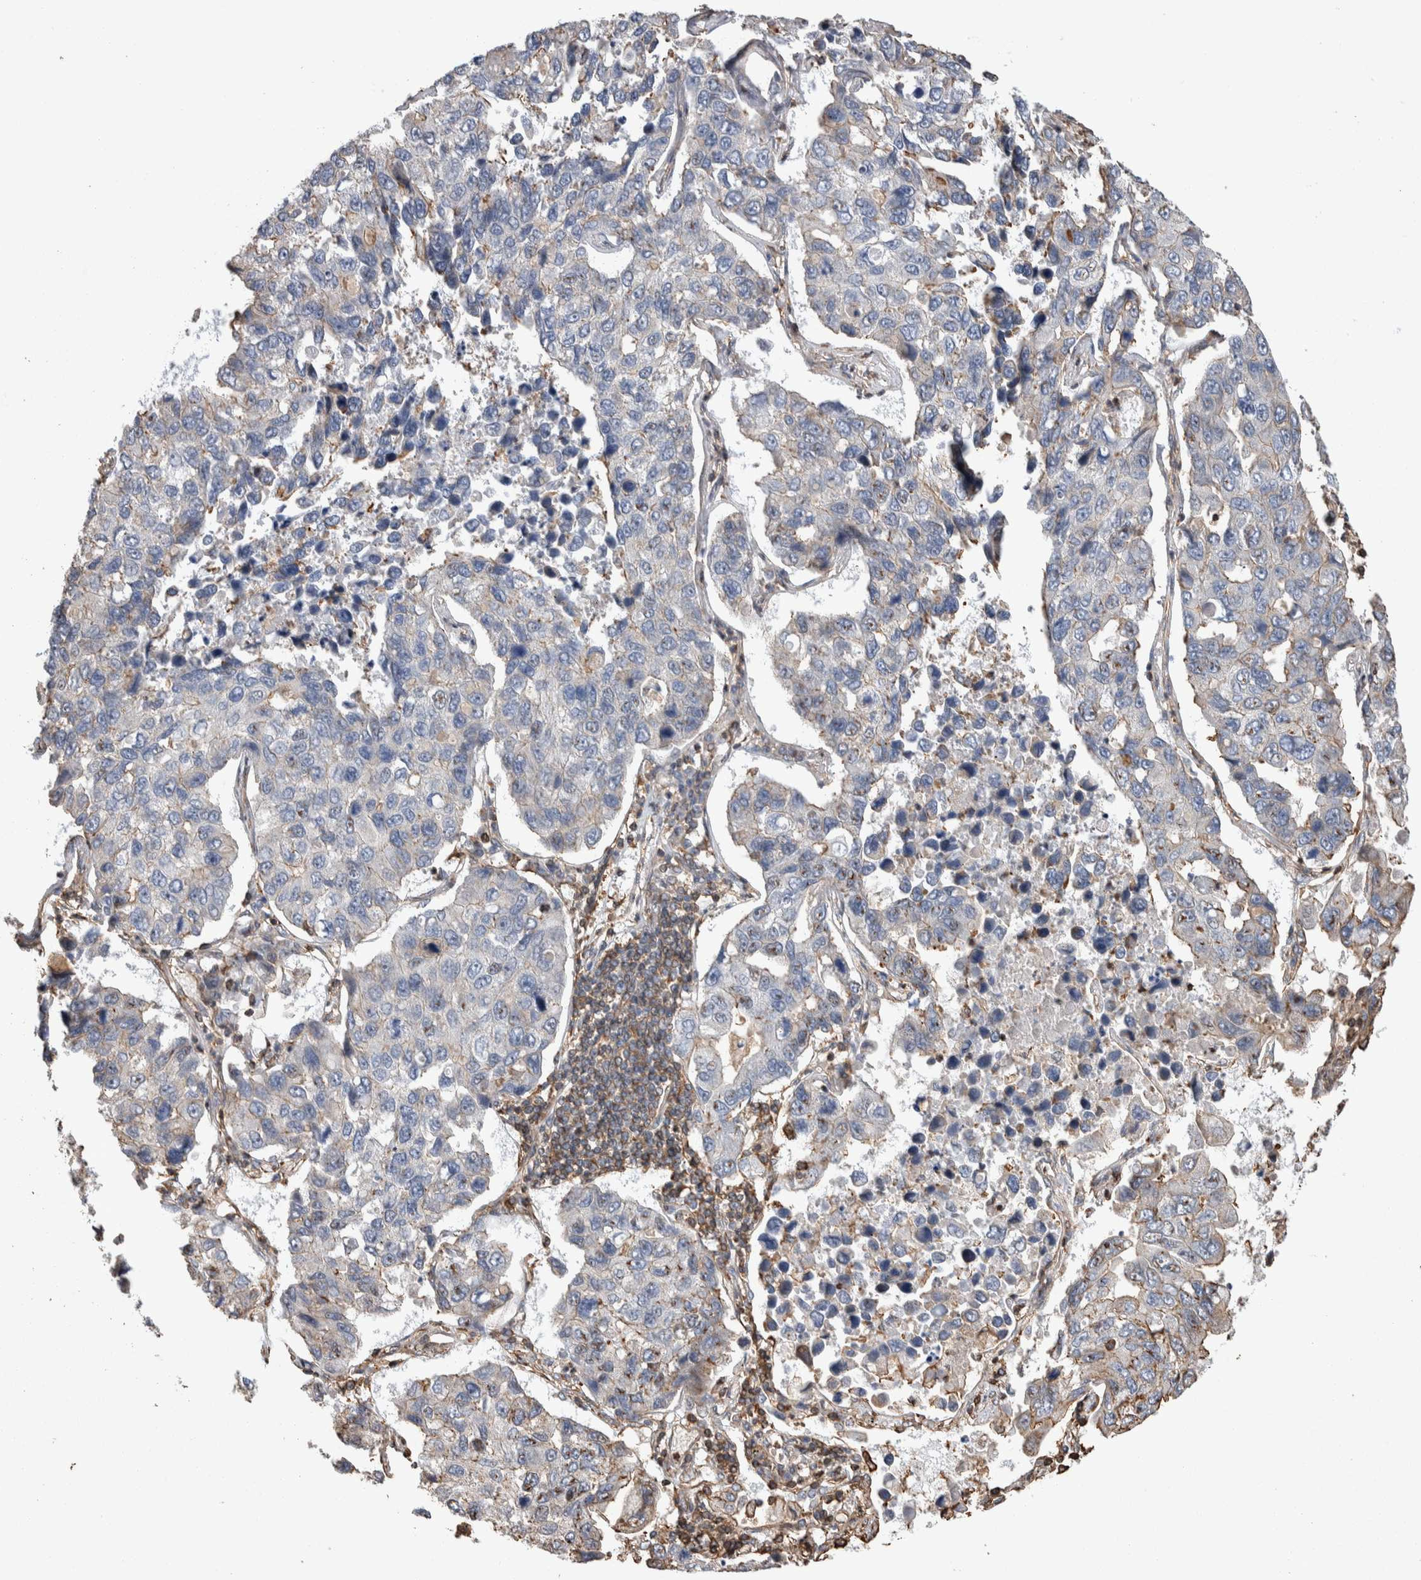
{"staining": {"intensity": "weak", "quantity": "<25%", "location": "cytoplasmic/membranous"}, "tissue": "lung cancer", "cell_type": "Tumor cells", "image_type": "cancer", "snomed": [{"axis": "morphology", "description": "Adenocarcinoma, NOS"}, {"axis": "topography", "description": "Lung"}], "caption": "Immunohistochemistry (IHC) photomicrograph of human adenocarcinoma (lung) stained for a protein (brown), which exhibits no staining in tumor cells.", "gene": "ENPP2", "patient": {"sex": "male", "age": 64}}